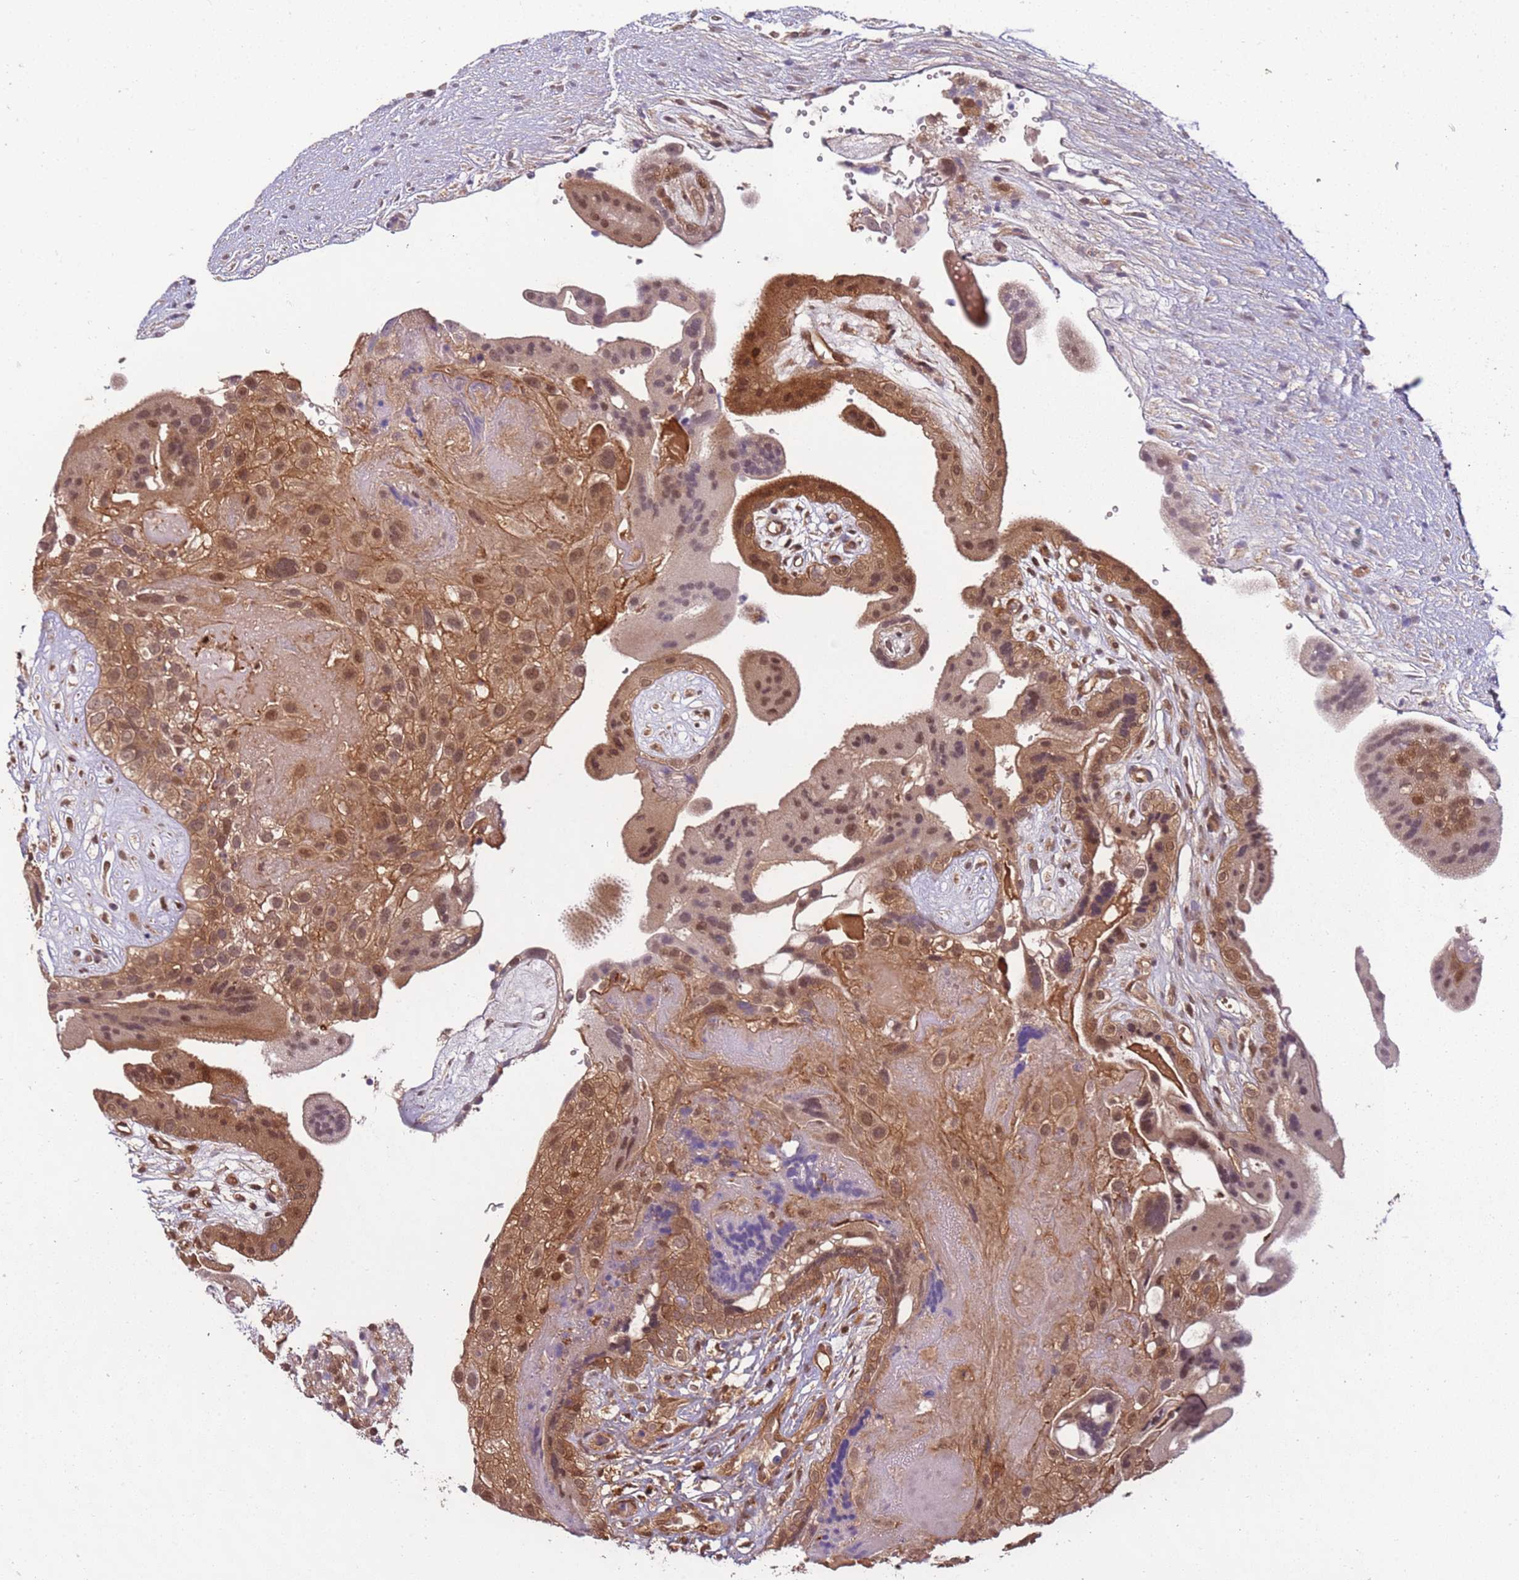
{"staining": {"intensity": "strong", "quantity": ">75%", "location": "cytoplasmic/membranous,nuclear"}, "tissue": "placenta", "cell_type": "Decidual cells", "image_type": "normal", "snomed": [{"axis": "morphology", "description": "Normal tissue, NOS"}, {"axis": "topography", "description": "Placenta"}], "caption": "Placenta stained with immunohistochemistry (IHC) exhibits strong cytoplasmic/membranous,nuclear staining in about >75% of decidual cells. (brown staining indicates protein expression, while blue staining denotes nuclei).", "gene": "PGLS", "patient": {"sex": "female", "age": 18}}